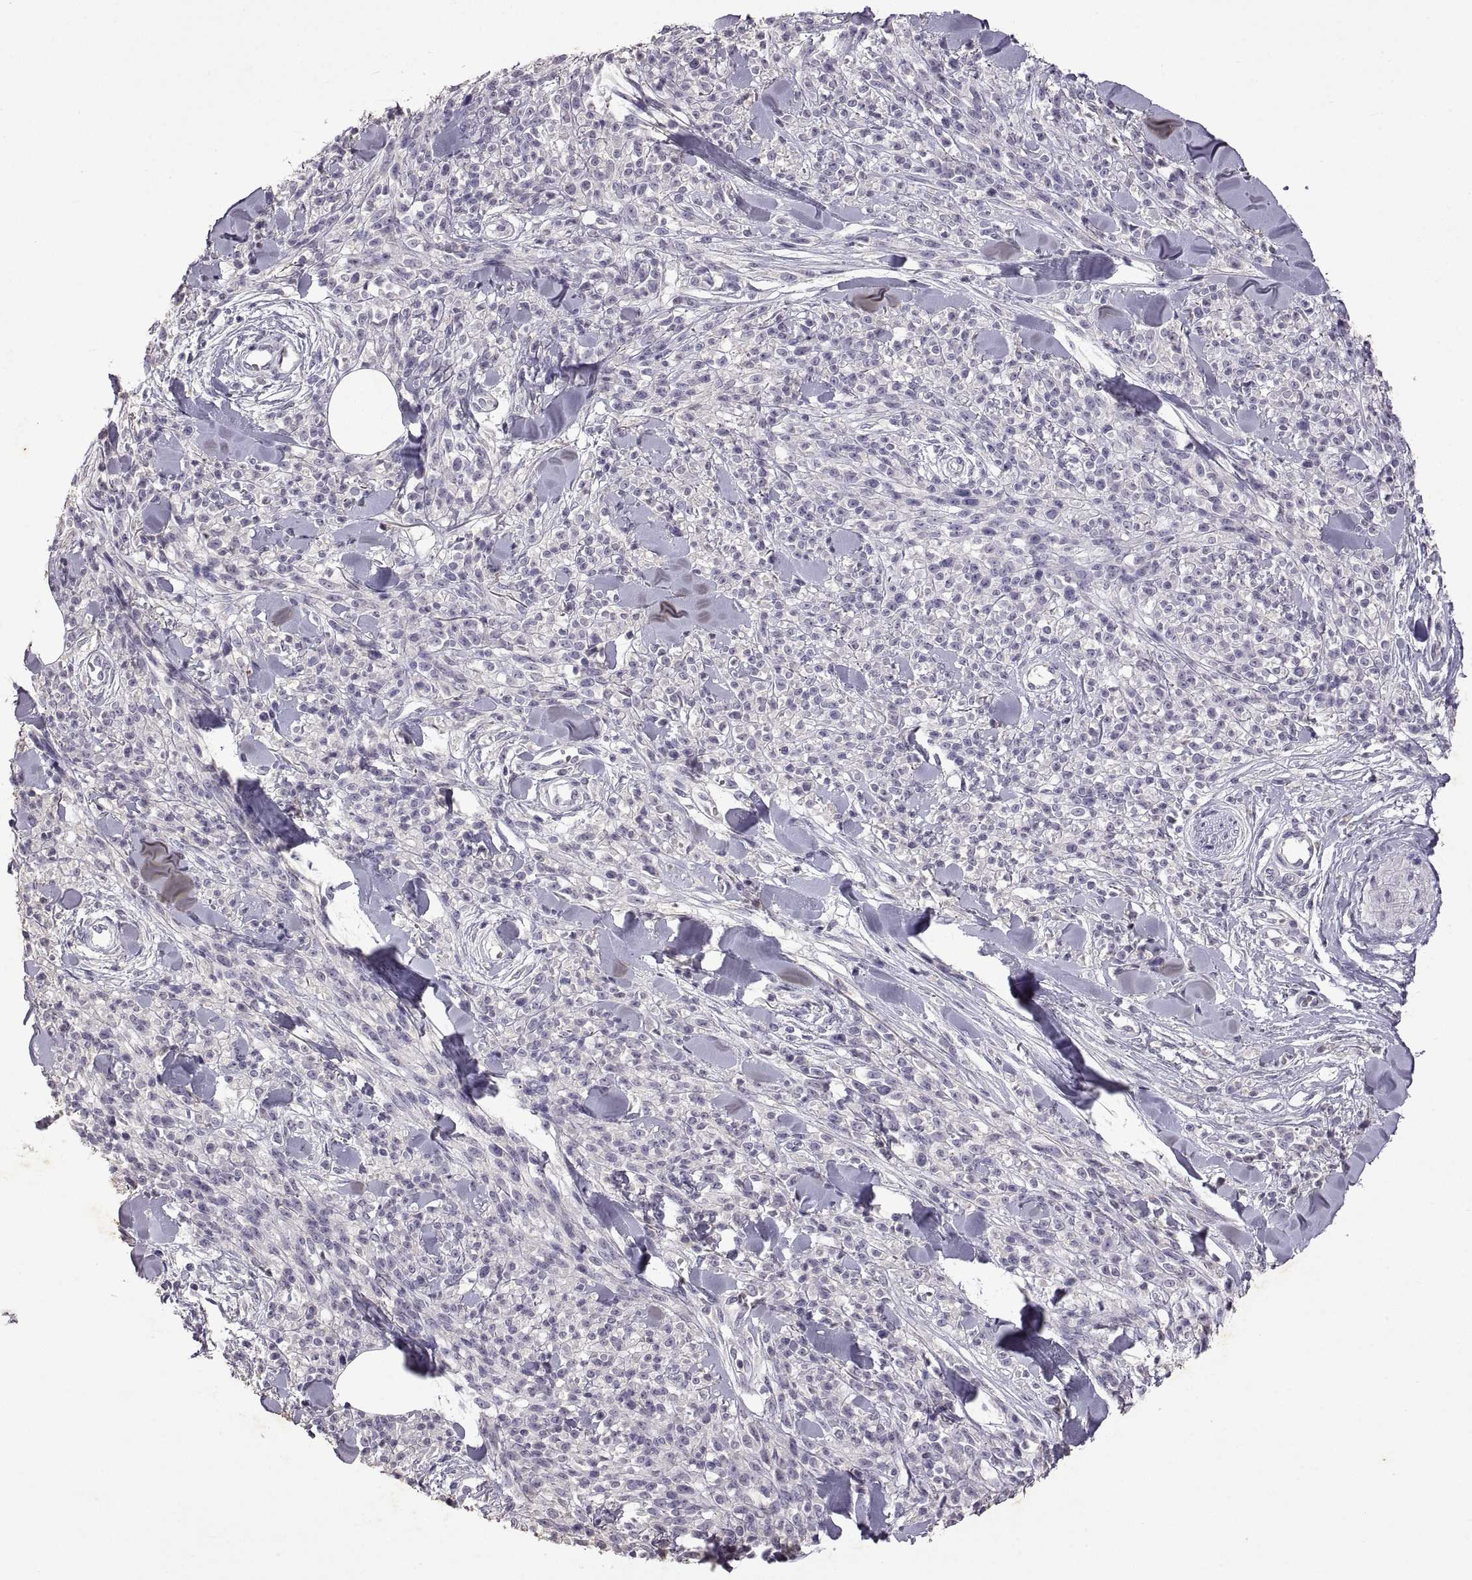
{"staining": {"intensity": "negative", "quantity": "none", "location": "none"}, "tissue": "melanoma", "cell_type": "Tumor cells", "image_type": "cancer", "snomed": [{"axis": "morphology", "description": "Malignant melanoma, NOS"}, {"axis": "topography", "description": "Skin"}, {"axis": "topography", "description": "Skin of trunk"}], "caption": "An image of human malignant melanoma is negative for staining in tumor cells.", "gene": "DEFB136", "patient": {"sex": "male", "age": 74}}